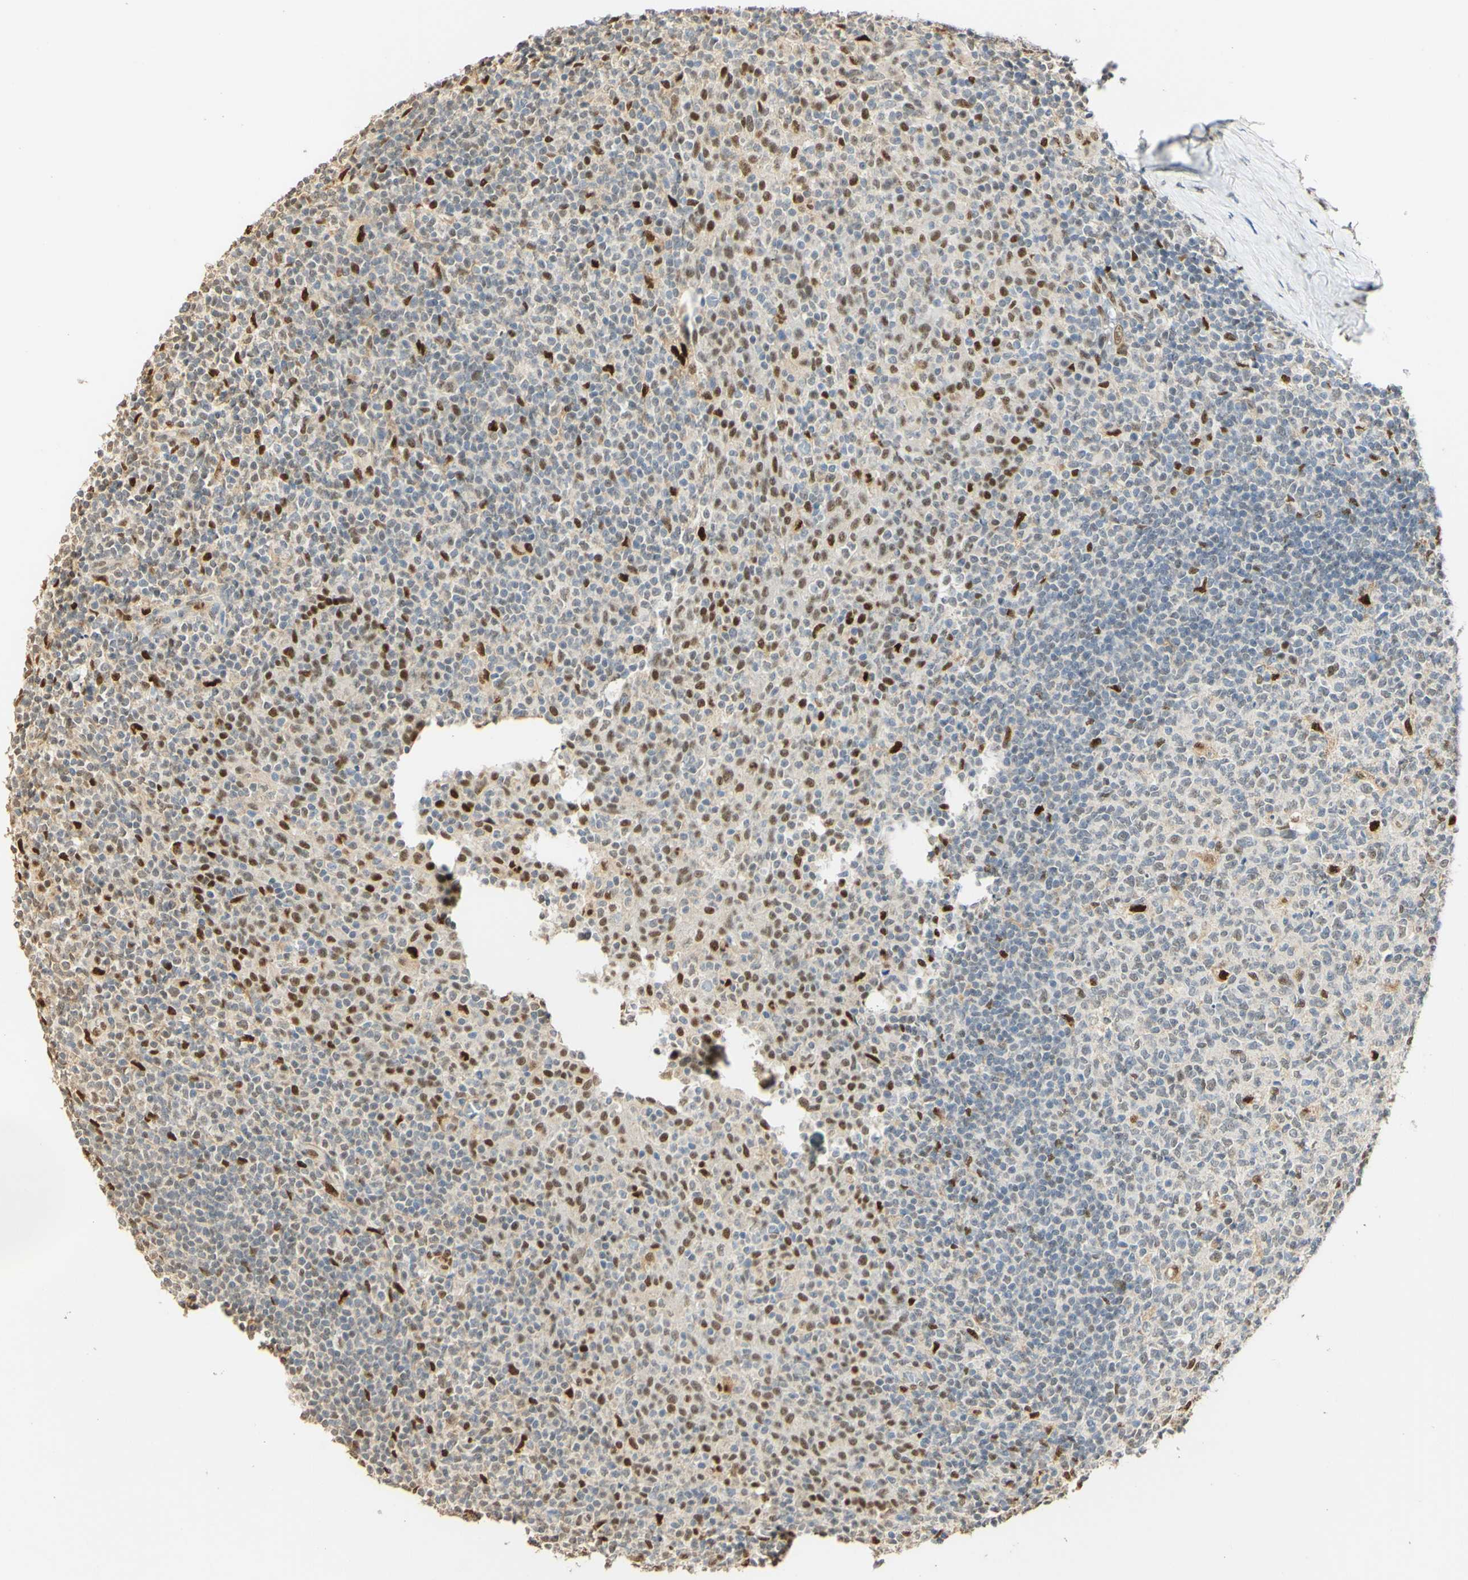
{"staining": {"intensity": "strong", "quantity": "<25%", "location": "nuclear"}, "tissue": "tonsil", "cell_type": "Germinal center cells", "image_type": "normal", "snomed": [{"axis": "morphology", "description": "Normal tissue, NOS"}, {"axis": "topography", "description": "Tonsil"}], "caption": "Immunohistochemical staining of normal human tonsil displays <25% levels of strong nuclear protein positivity in approximately <25% of germinal center cells. Ihc stains the protein of interest in brown and the nuclei are stained blue.", "gene": "MAP3K4", "patient": {"sex": "female", "age": 19}}